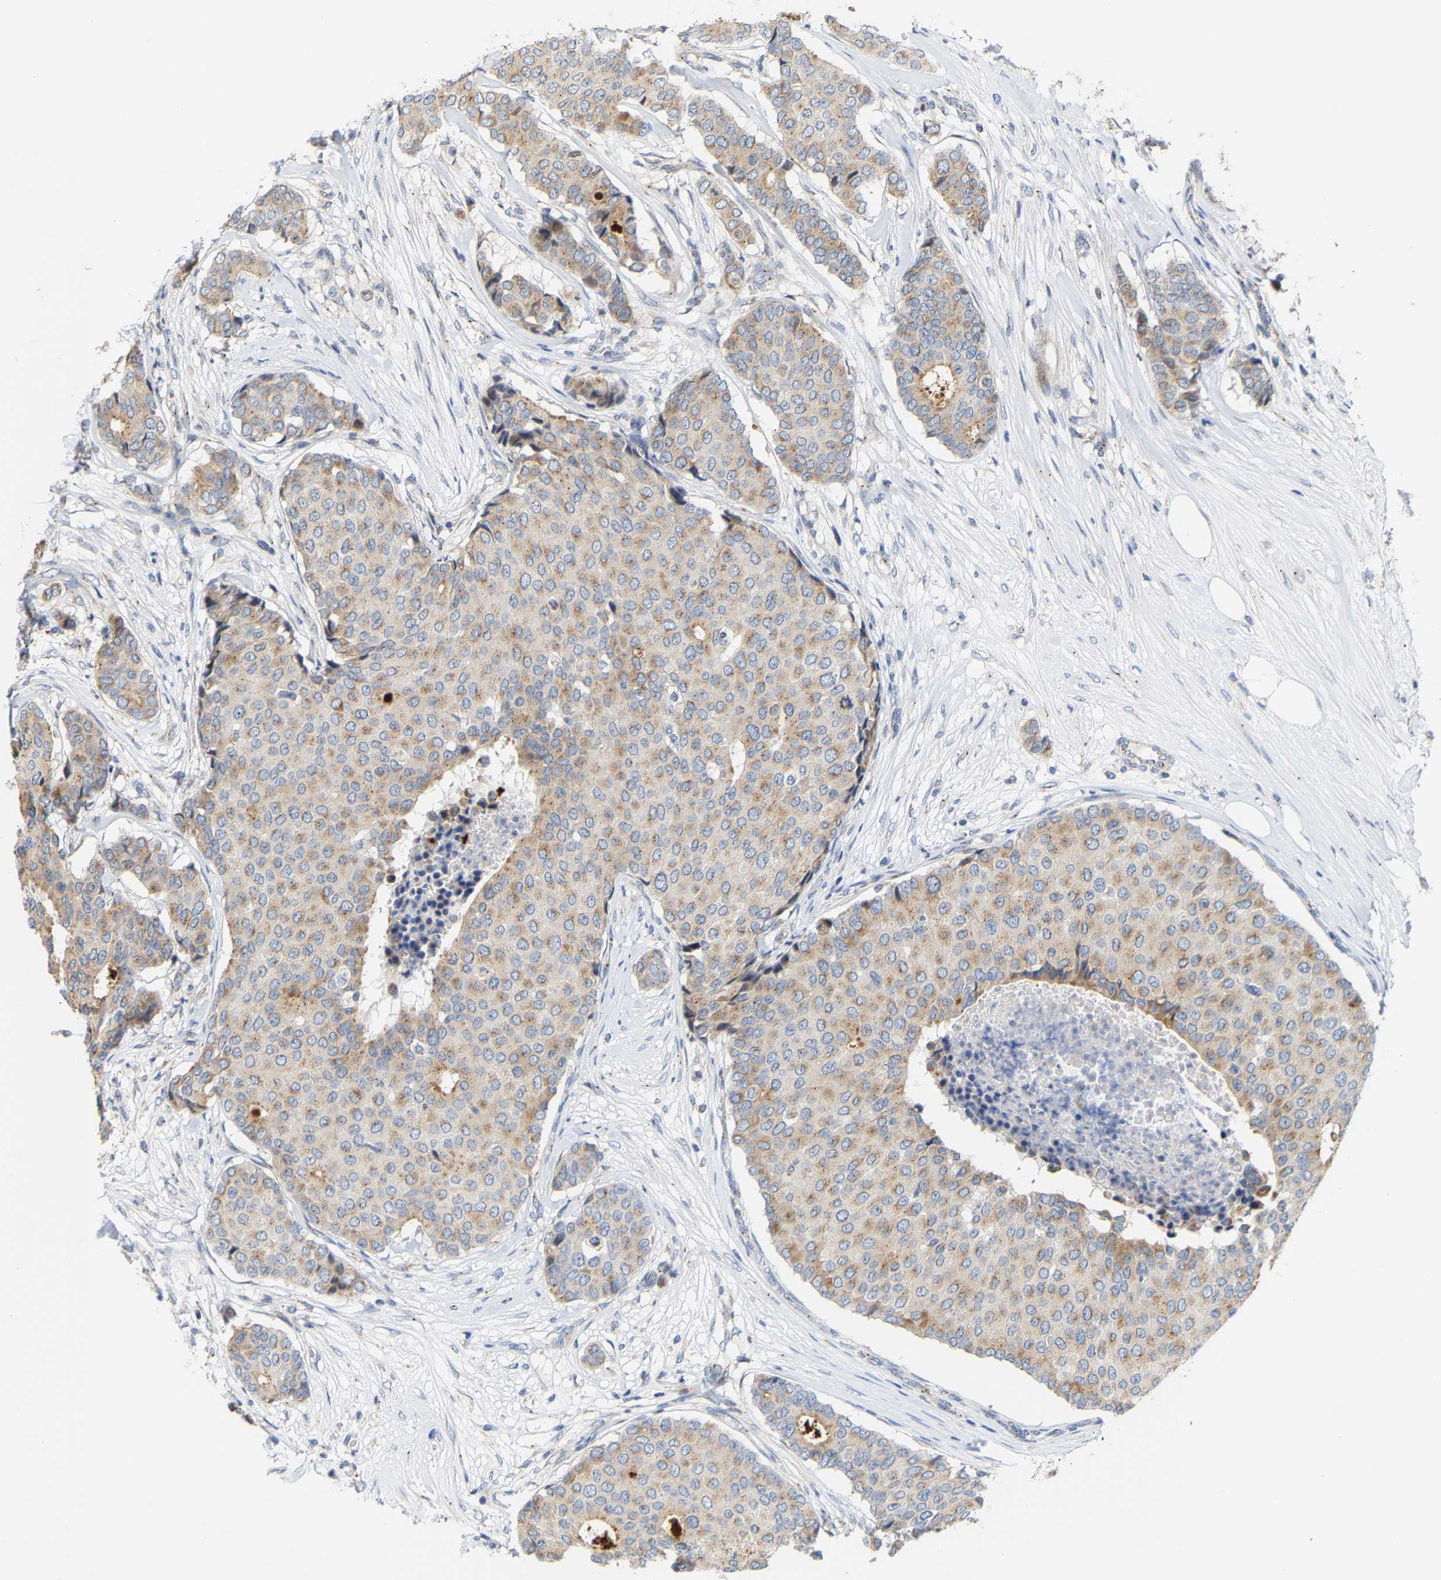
{"staining": {"intensity": "weak", "quantity": ">75%", "location": "cytoplasmic/membranous"}, "tissue": "breast cancer", "cell_type": "Tumor cells", "image_type": "cancer", "snomed": [{"axis": "morphology", "description": "Duct carcinoma"}, {"axis": "topography", "description": "Breast"}], "caption": "Weak cytoplasmic/membranous positivity for a protein is identified in approximately >75% of tumor cells of breast cancer (invasive ductal carcinoma) using immunohistochemistry.", "gene": "PCNT", "patient": {"sex": "female", "age": 75}}